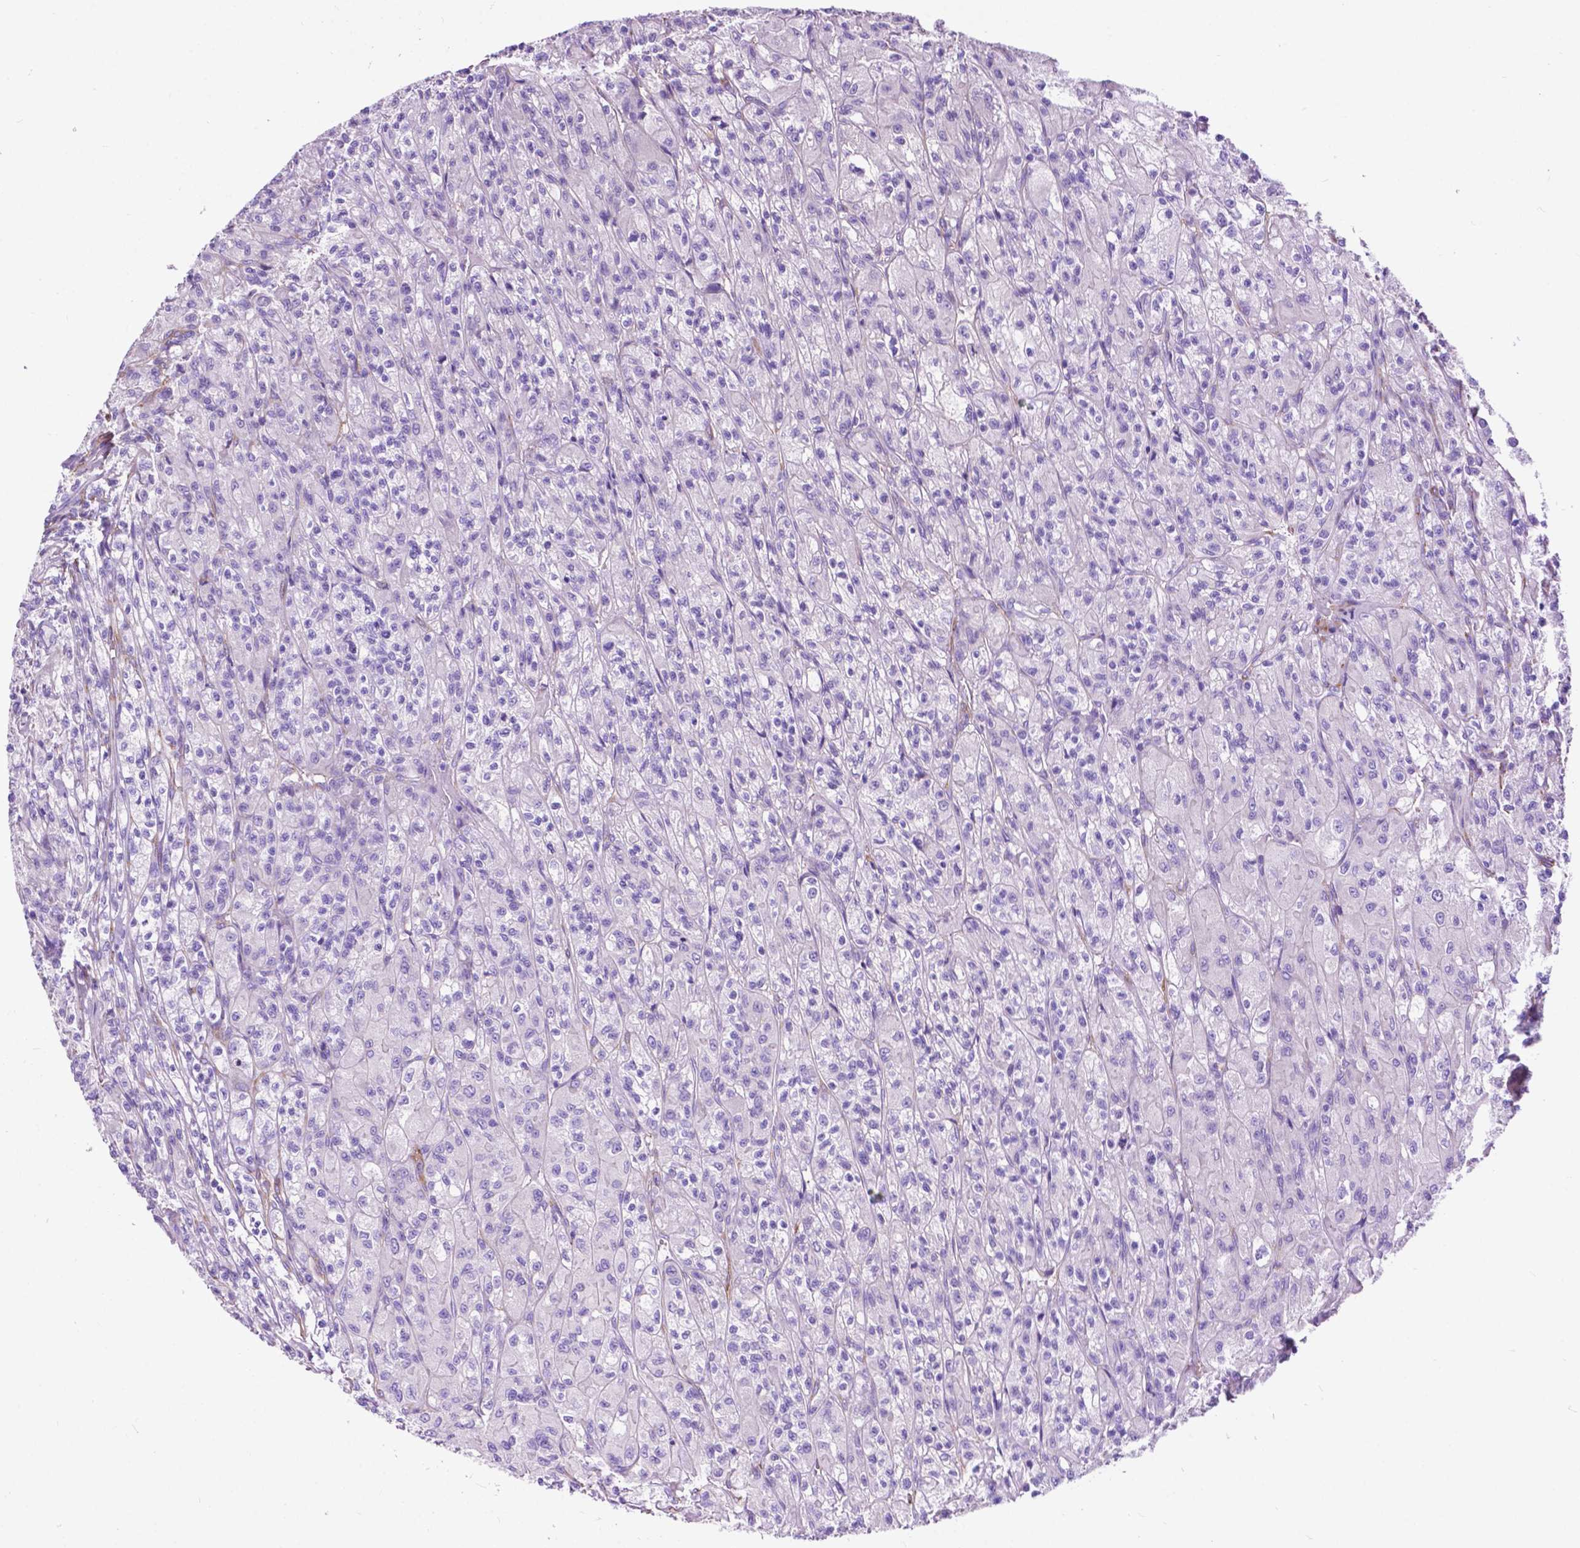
{"staining": {"intensity": "negative", "quantity": "none", "location": "none"}, "tissue": "renal cancer", "cell_type": "Tumor cells", "image_type": "cancer", "snomed": [{"axis": "morphology", "description": "Adenocarcinoma, NOS"}, {"axis": "topography", "description": "Kidney"}], "caption": "This is an IHC photomicrograph of renal cancer (adenocarcinoma). There is no expression in tumor cells.", "gene": "PCDHA12", "patient": {"sex": "female", "age": 70}}